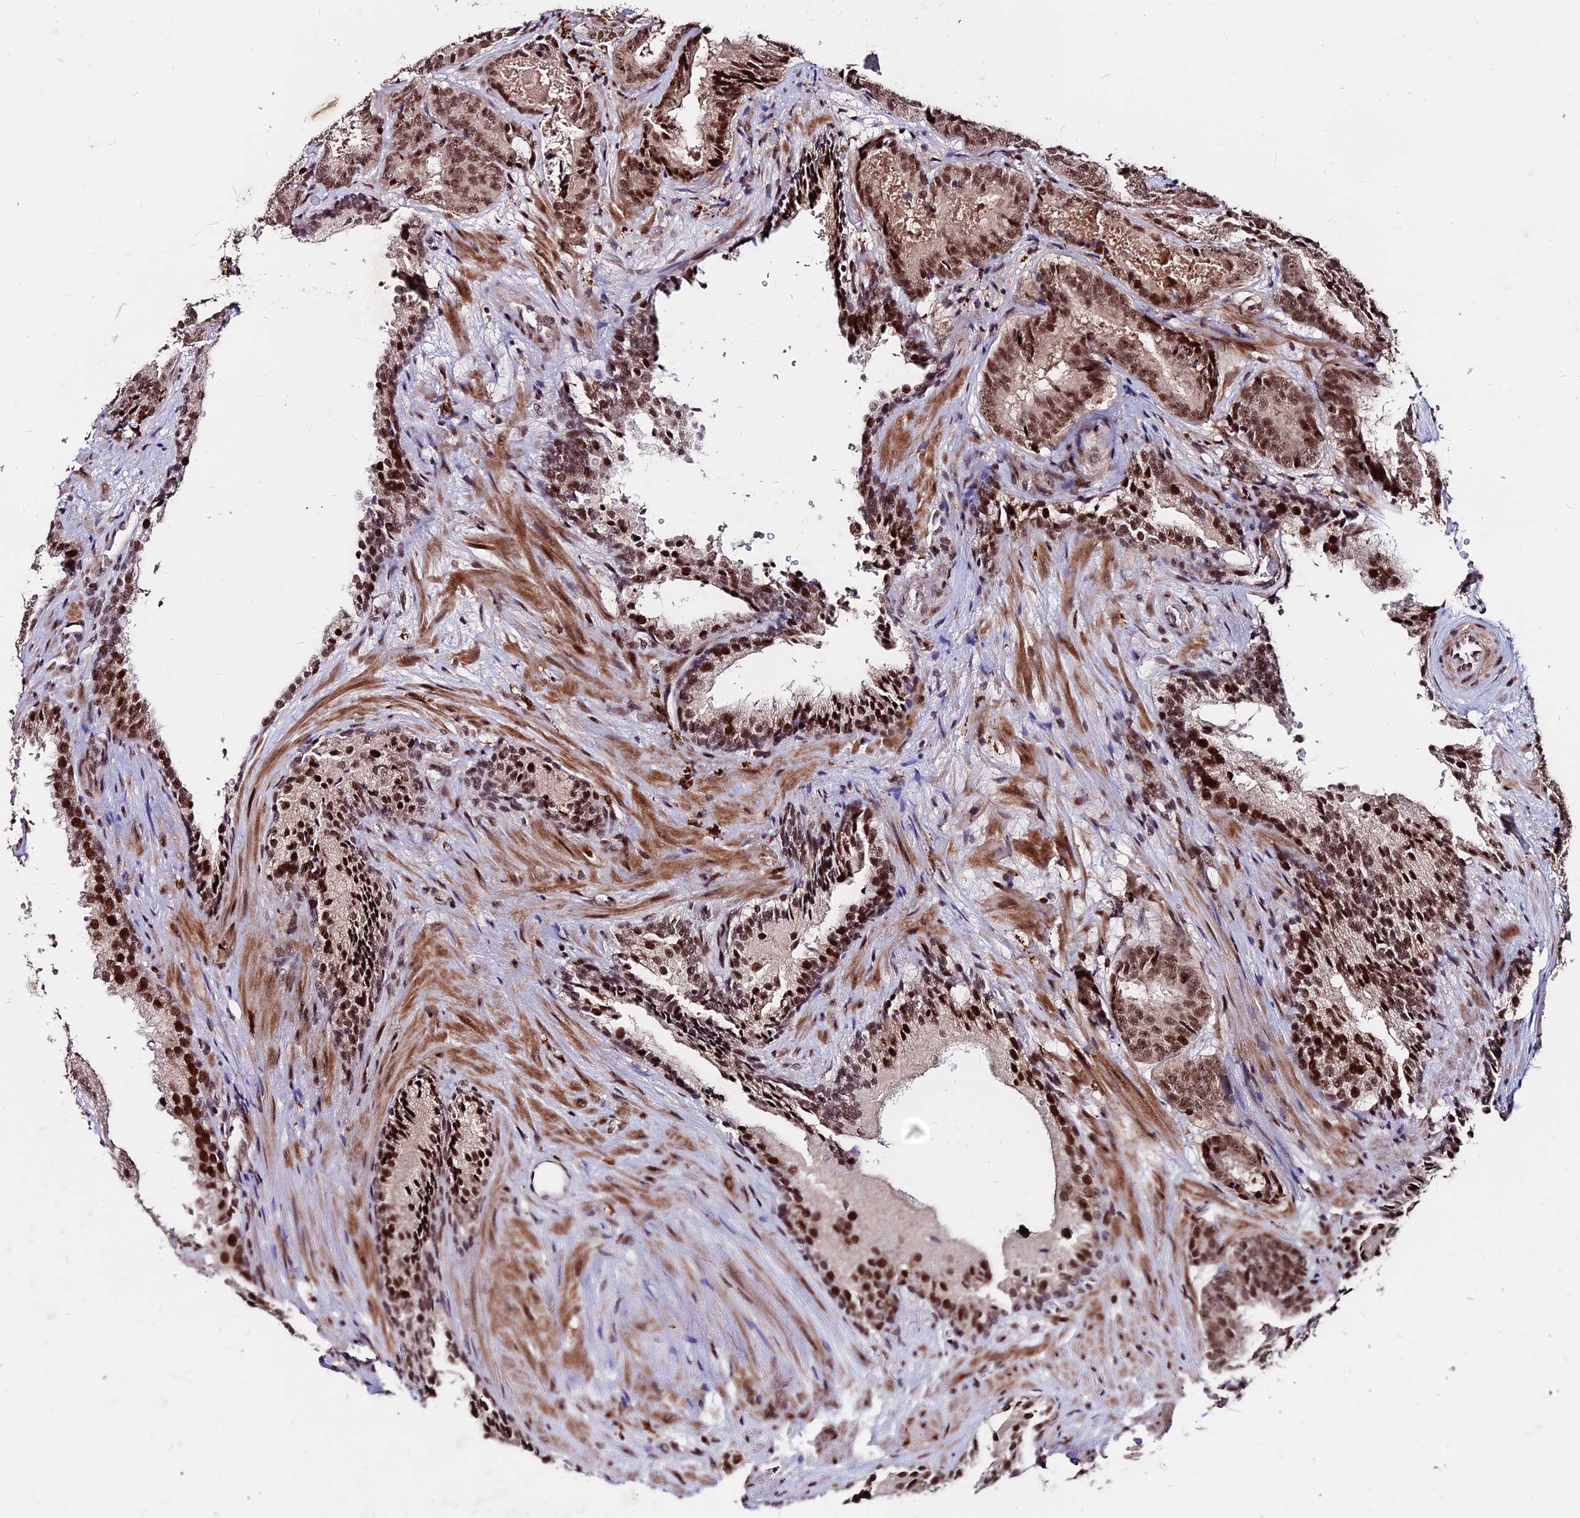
{"staining": {"intensity": "moderate", "quantity": ">75%", "location": "nuclear"}, "tissue": "prostate cancer", "cell_type": "Tumor cells", "image_type": "cancer", "snomed": [{"axis": "morphology", "description": "Adenocarcinoma, High grade"}, {"axis": "topography", "description": "Prostate"}], "caption": "Prostate adenocarcinoma (high-grade) stained with DAB immunohistochemistry (IHC) demonstrates medium levels of moderate nuclear positivity in about >75% of tumor cells. The staining was performed using DAB, with brown indicating positive protein expression. Nuclei are stained blue with hematoxylin.", "gene": "ZBED4", "patient": {"sex": "male", "age": 57}}